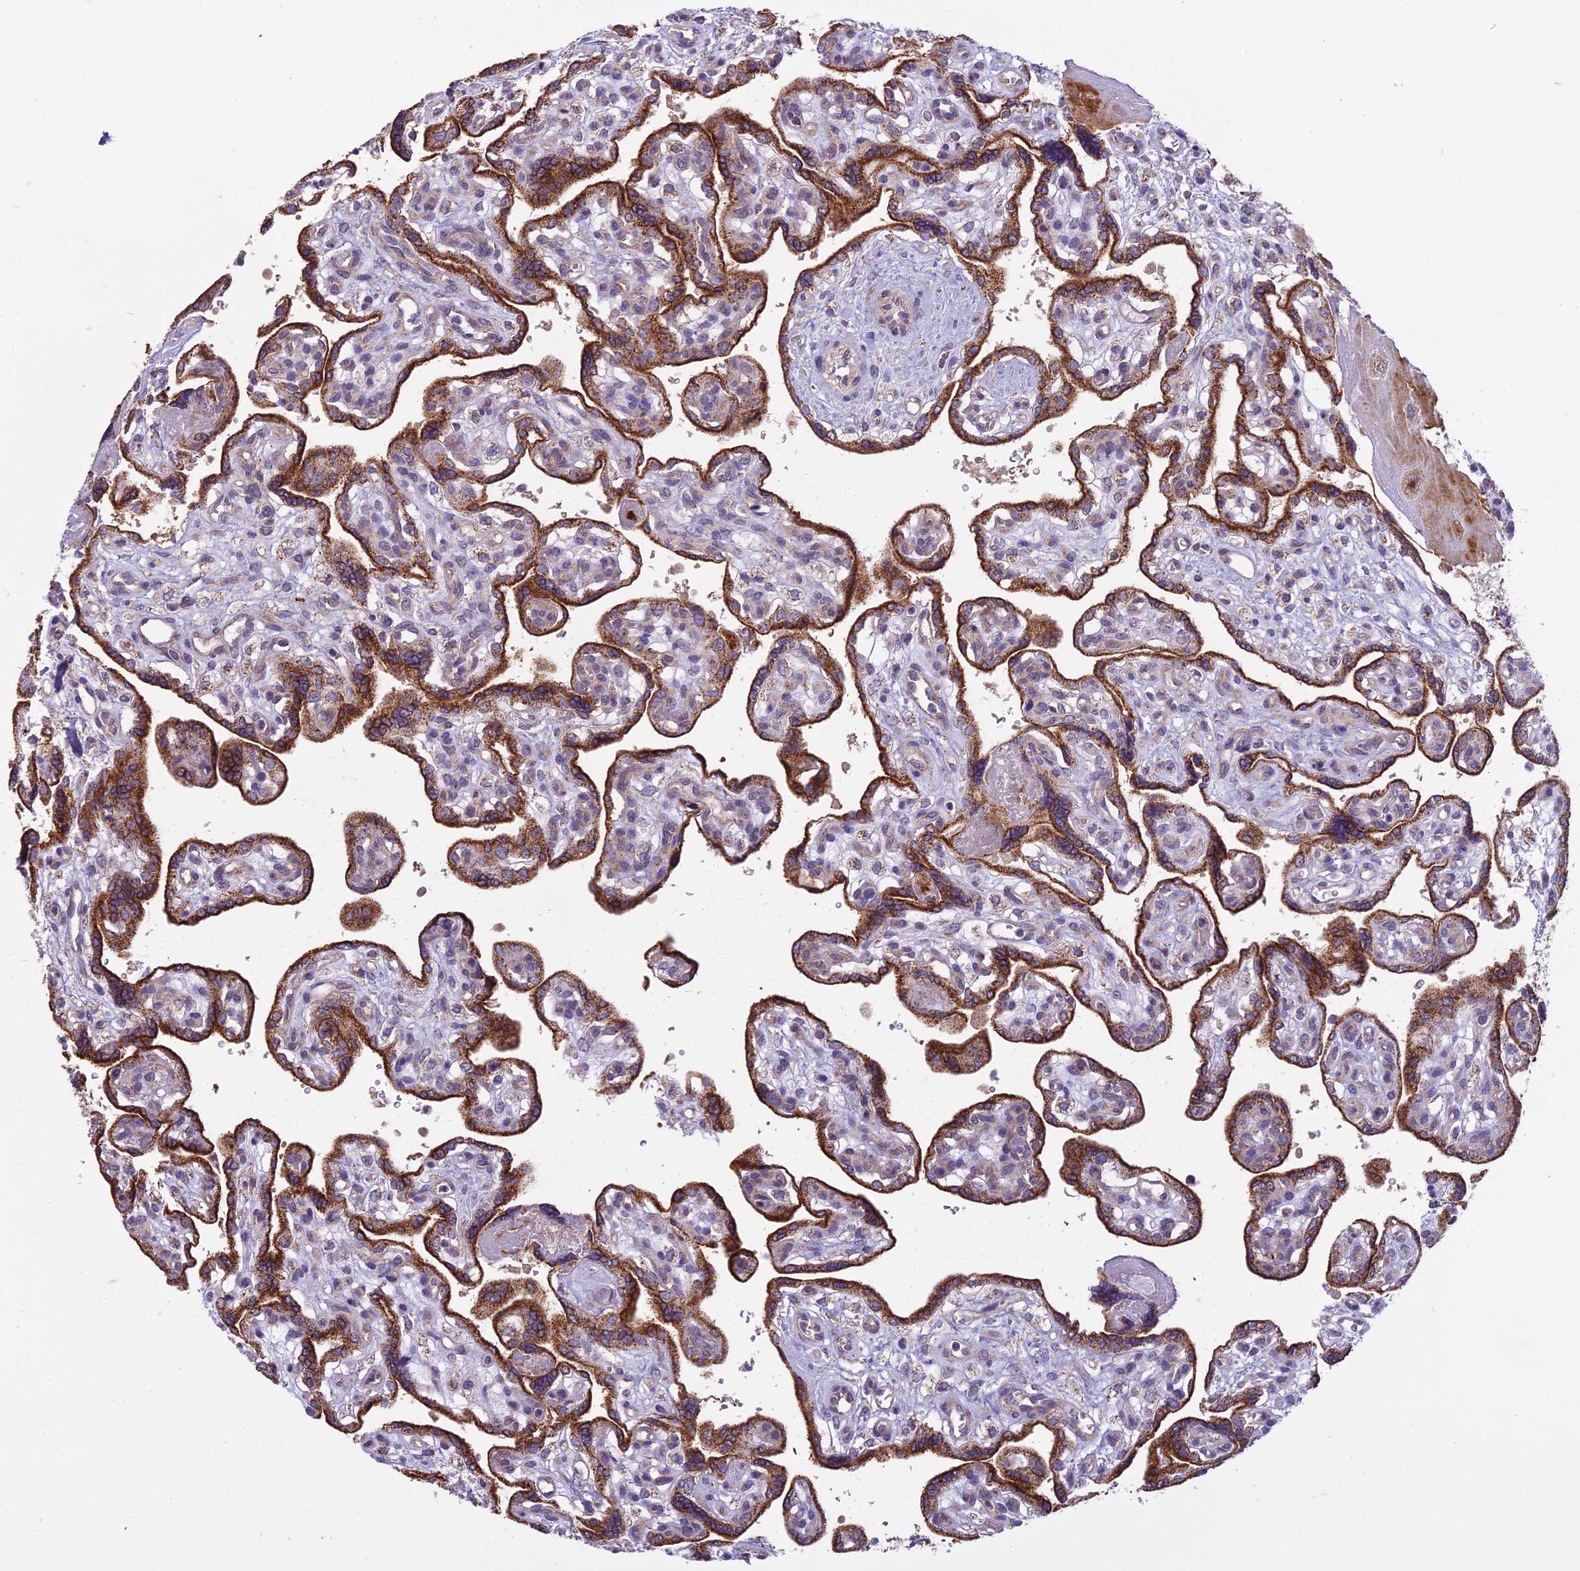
{"staining": {"intensity": "moderate", "quantity": "25%-75%", "location": "cytoplasmic/membranous"}, "tissue": "placenta", "cell_type": "Trophoblastic cells", "image_type": "normal", "snomed": [{"axis": "morphology", "description": "Normal tissue, NOS"}, {"axis": "topography", "description": "Placenta"}], "caption": "Protein staining of unremarkable placenta reveals moderate cytoplasmic/membranous staining in about 25%-75% of trophoblastic cells.", "gene": "DUS2", "patient": {"sex": "female", "age": 39}}